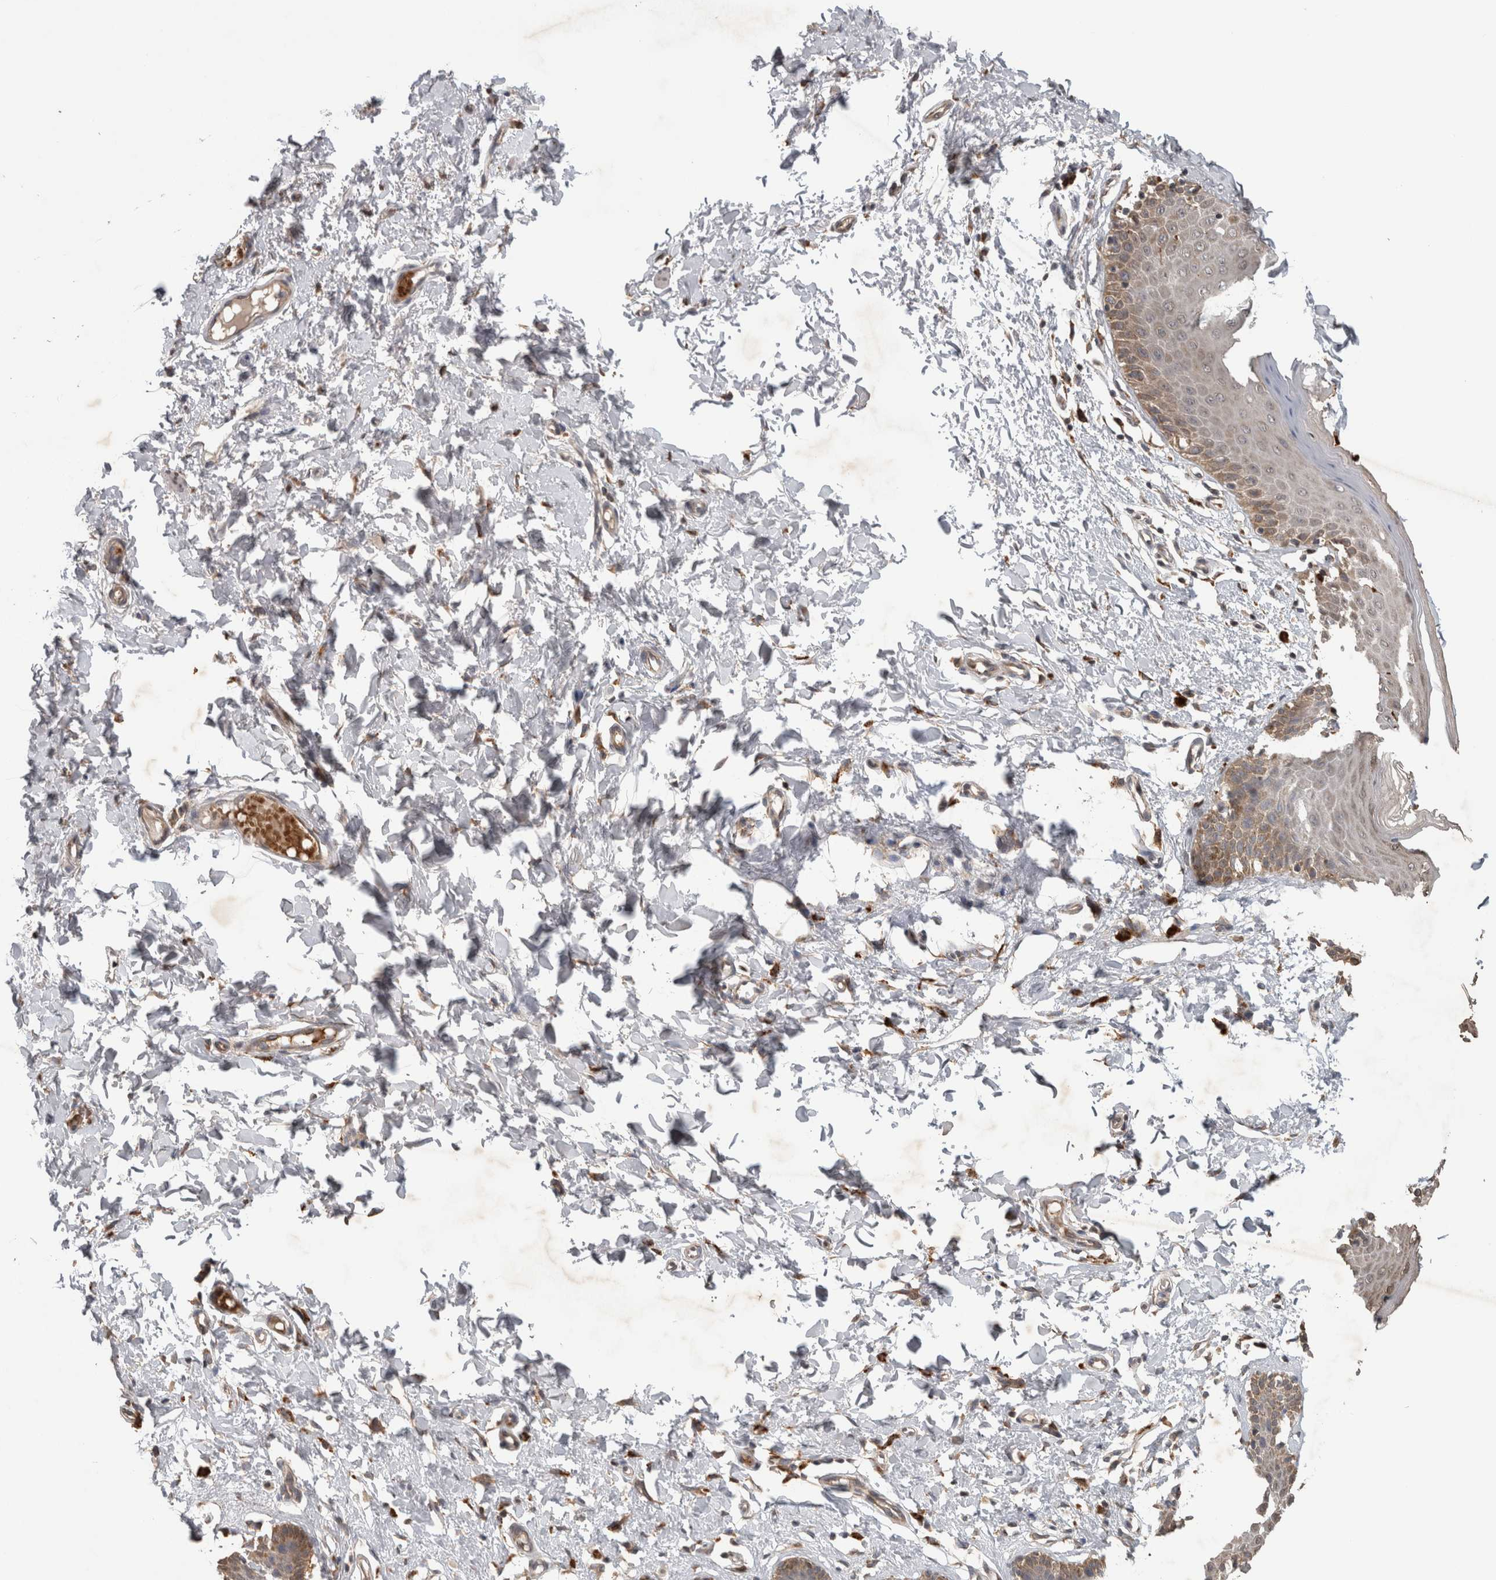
{"staining": {"intensity": "moderate", "quantity": ">75%", "location": "cytoplasmic/membranous"}, "tissue": "skin", "cell_type": "Epidermal cells", "image_type": "normal", "snomed": [{"axis": "morphology", "description": "Normal tissue, NOS"}, {"axis": "topography", "description": "Vulva"}], "caption": "Brown immunohistochemical staining in unremarkable skin demonstrates moderate cytoplasmic/membranous positivity in approximately >75% of epidermal cells.", "gene": "ADGRL3", "patient": {"sex": "female", "age": 66}}